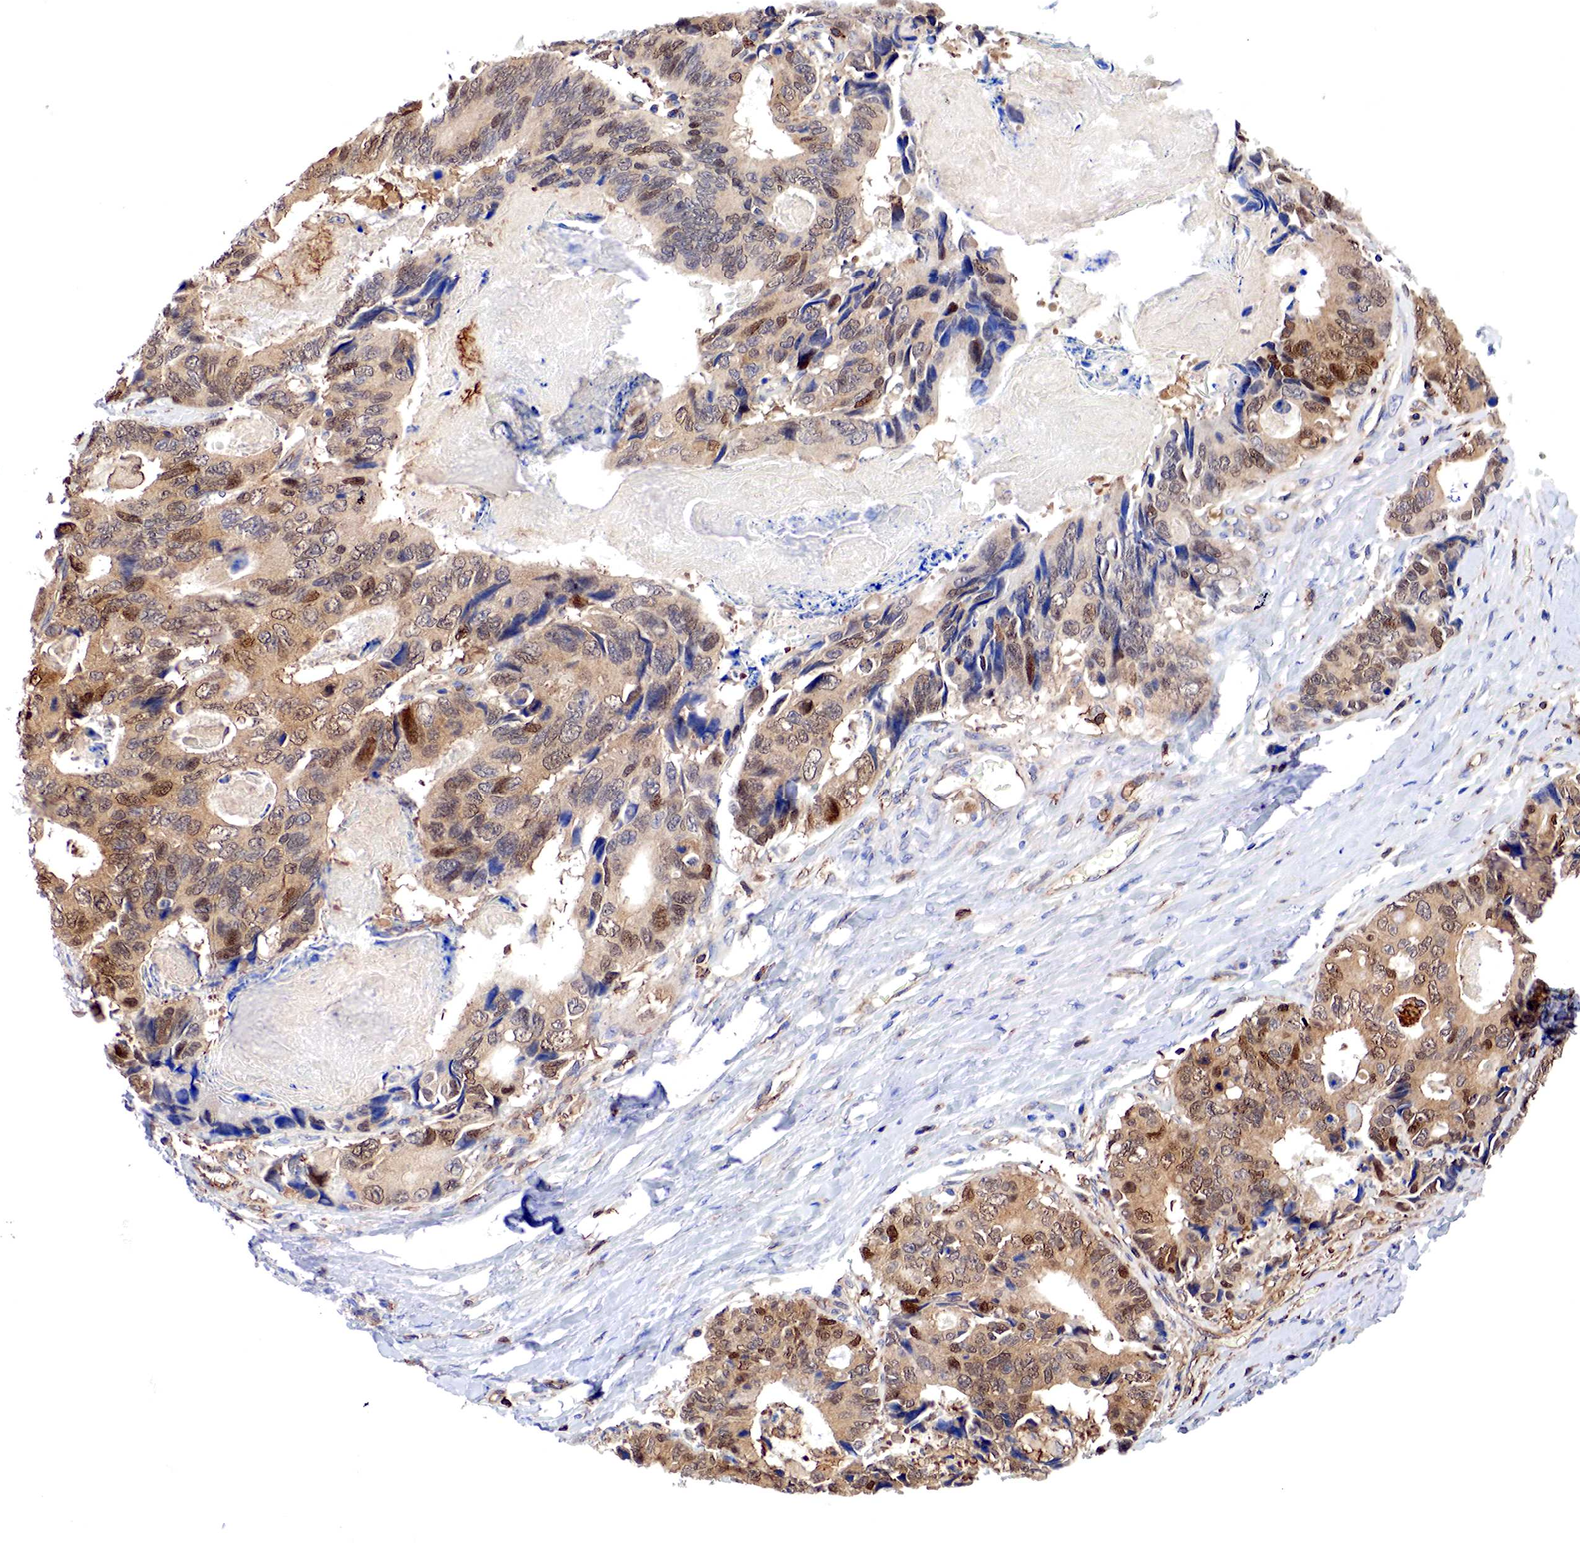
{"staining": {"intensity": "moderate", "quantity": ">75%", "location": "cytoplasmic/membranous,nuclear"}, "tissue": "colorectal cancer", "cell_type": "Tumor cells", "image_type": "cancer", "snomed": [{"axis": "morphology", "description": "Adenocarcinoma, NOS"}, {"axis": "topography", "description": "Rectum"}], "caption": "About >75% of tumor cells in human adenocarcinoma (colorectal) exhibit moderate cytoplasmic/membranous and nuclear protein expression as visualized by brown immunohistochemical staining.", "gene": "PABIR2", "patient": {"sex": "female", "age": 67}}